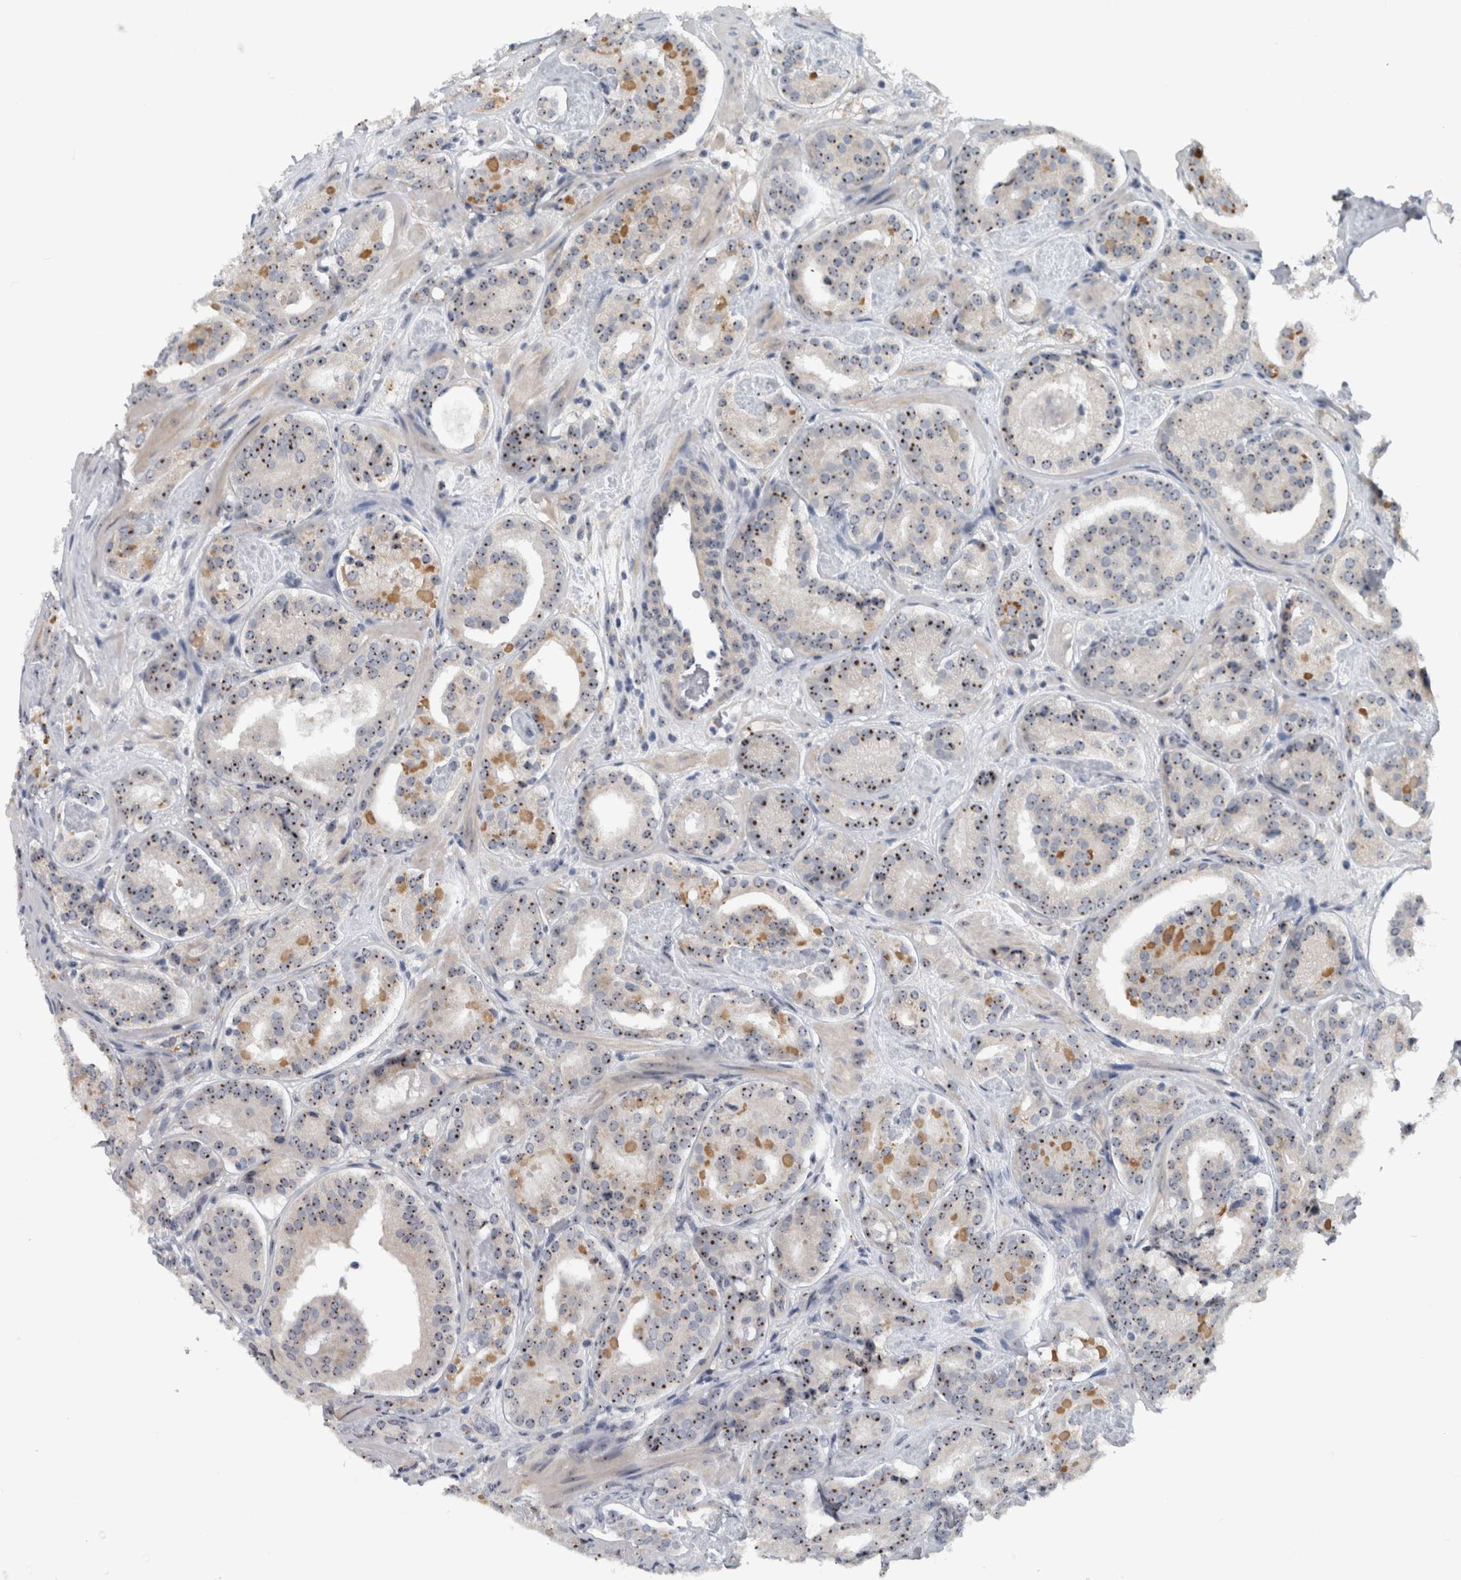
{"staining": {"intensity": "moderate", "quantity": ">75%", "location": "nuclear"}, "tissue": "prostate cancer", "cell_type": "Tumor cells", "image_type": "cancer", "snomed": [{"axis": "morphology", "description": "Adenocarcinoma, Low grade"}, {"axis": "topography", "description": "Prostate"}], "caption": "Human prostate cancer (adenocarcinoma (low-grade)) stained with a brown dye shows moderate nuclear positive expression in about >75% of tumor cells.", "gene": "UTP6", "patient": {"sex": "male", "age": 69}}